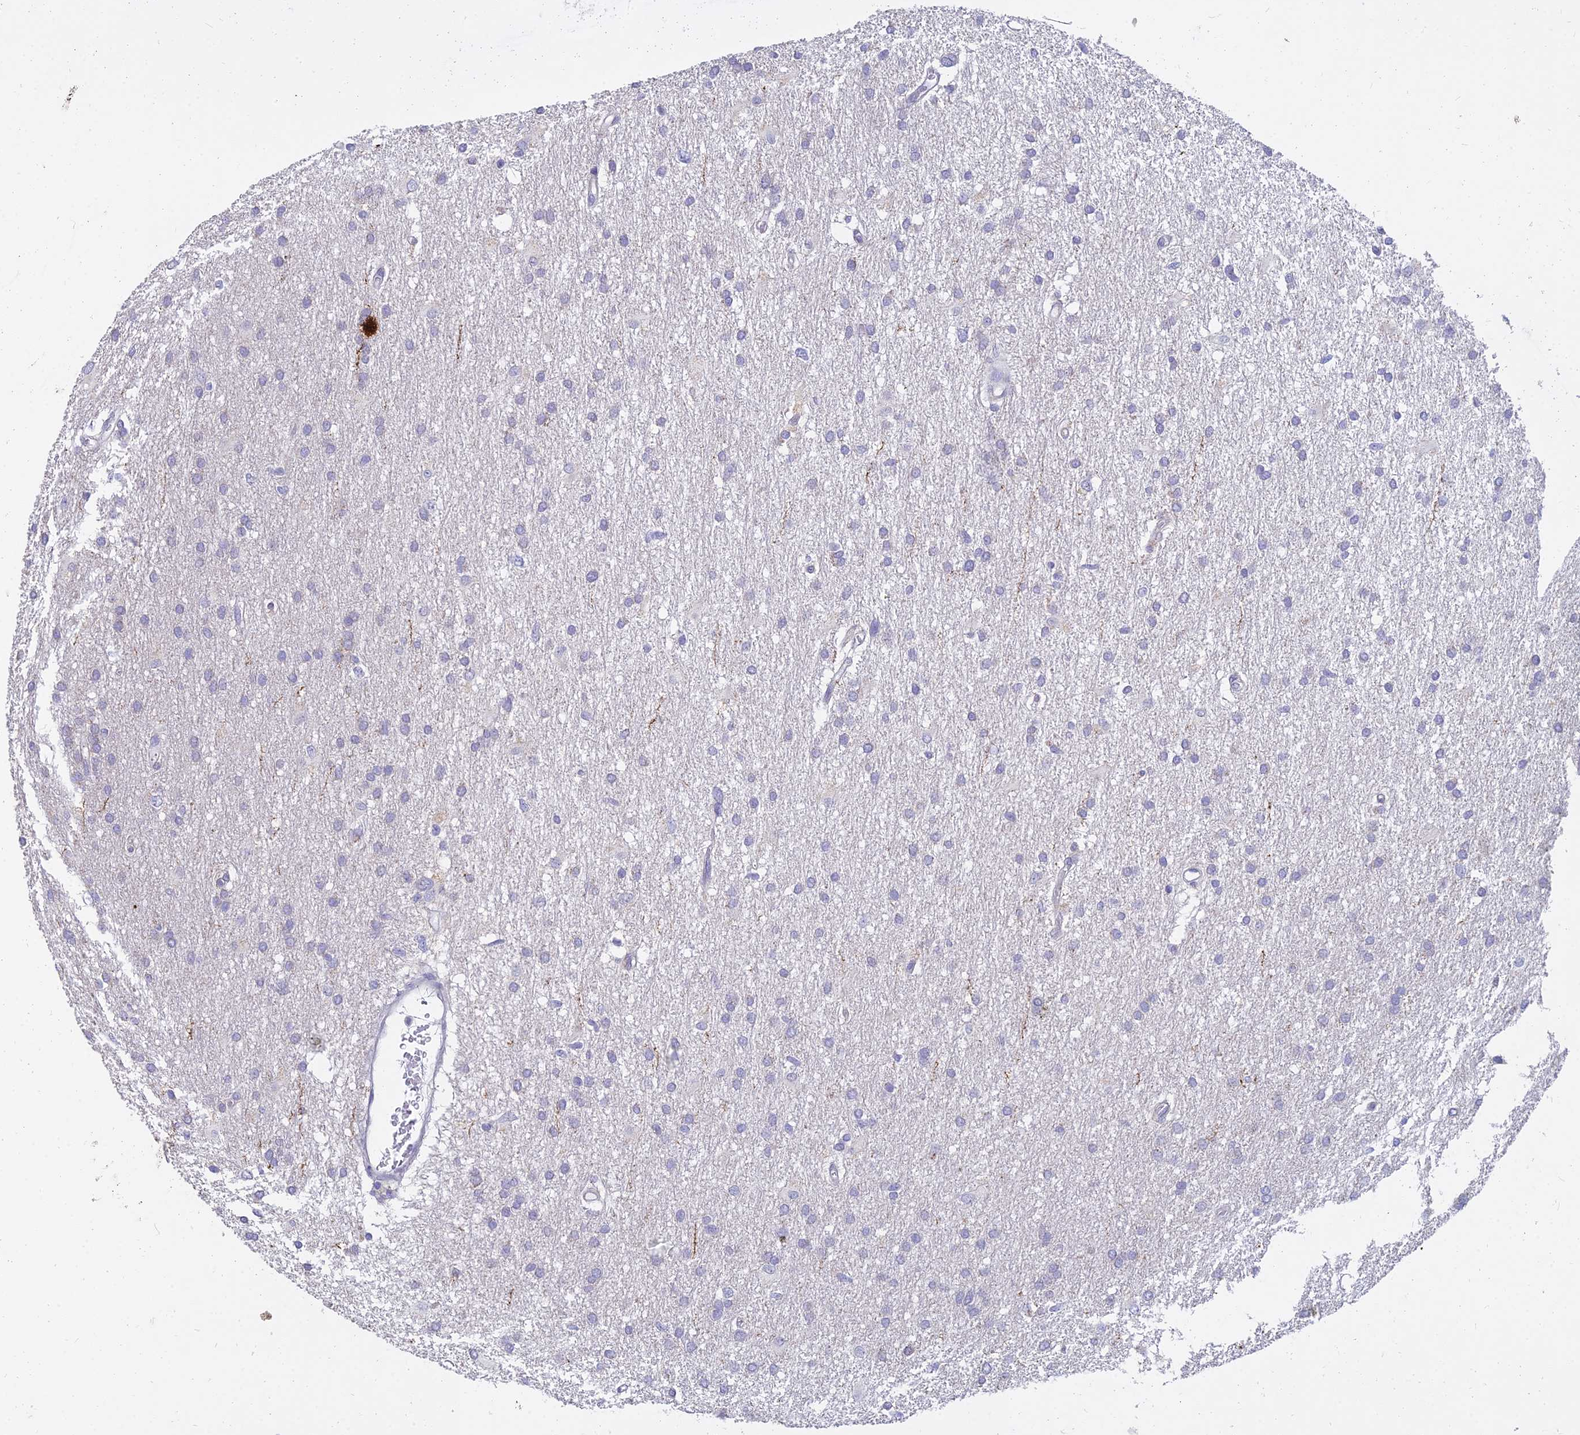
{"staining": {"intensity": "negative", "quantity": "none", "location": "none"}, "tissue": "glioma", "cell_type": "Tumor cells", "image_type": "cancer", "snomed": [{"axis": "morphology", "description": "Glioma, malignant, High grade"}, {"axis": "topography", "description": "Brain"}], "caption": "Tumor cells show no significant protein staining in glioma.", "gene": "NPY", "patient": {"sex": "male", "age": 77}}